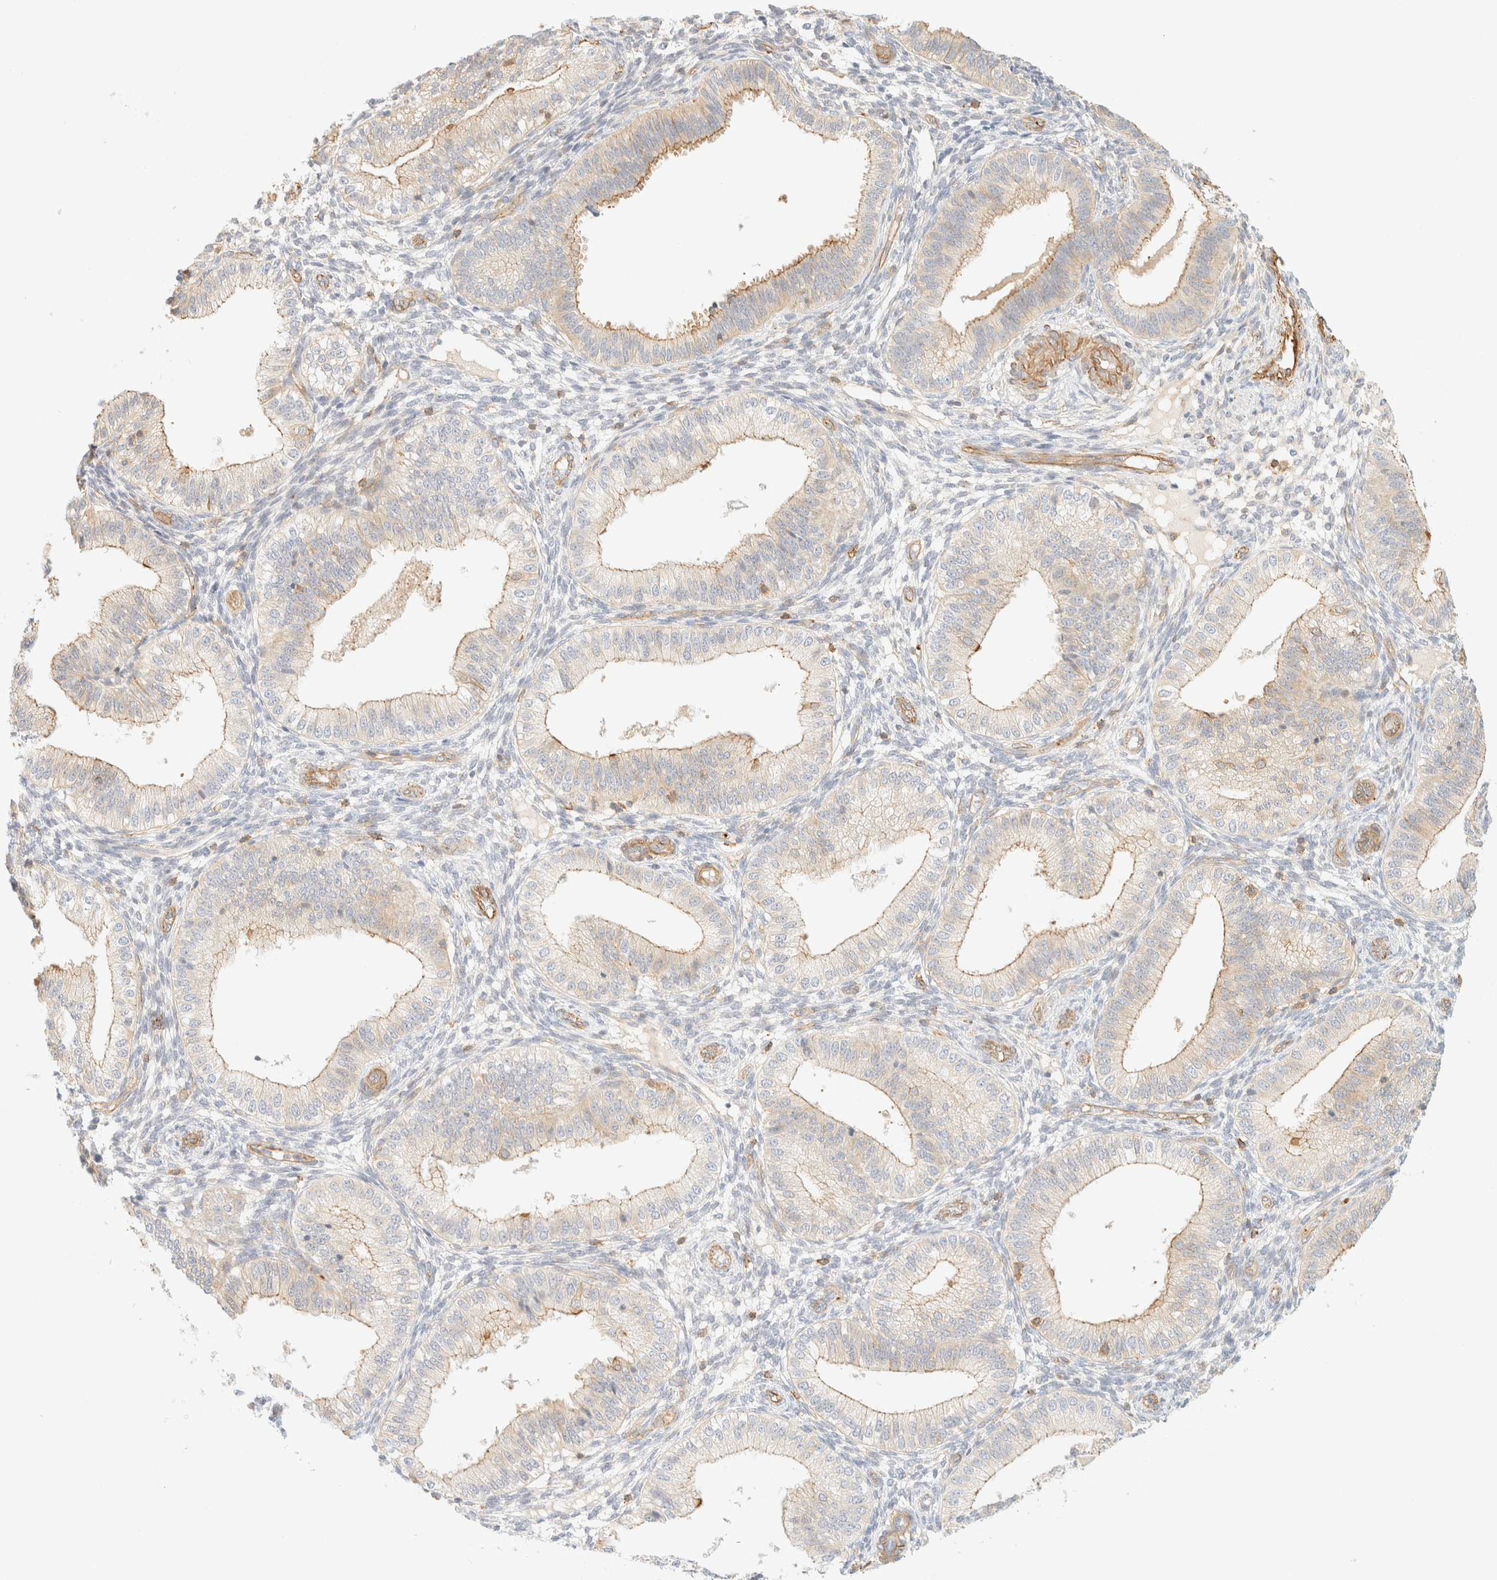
{"staining": {"intensity": "negative", "quantity": "none", "location": "none"}, "tissue": "endometrium", "cell_type": "Cells in endometrial stroma", "image_type": "normal", "snomed": [{"axis": "morphology", "description": "Normal tissue, NOS"}, {"axis": "topography", "description": "Endometrium"}], "caption": "This is an immunohistochemistry image of unremarkable endometrium. There is no positivity in cells in endometrial stroma.", "gene": "OTOP2", "patient": {"sex": "female", "age": 39}}